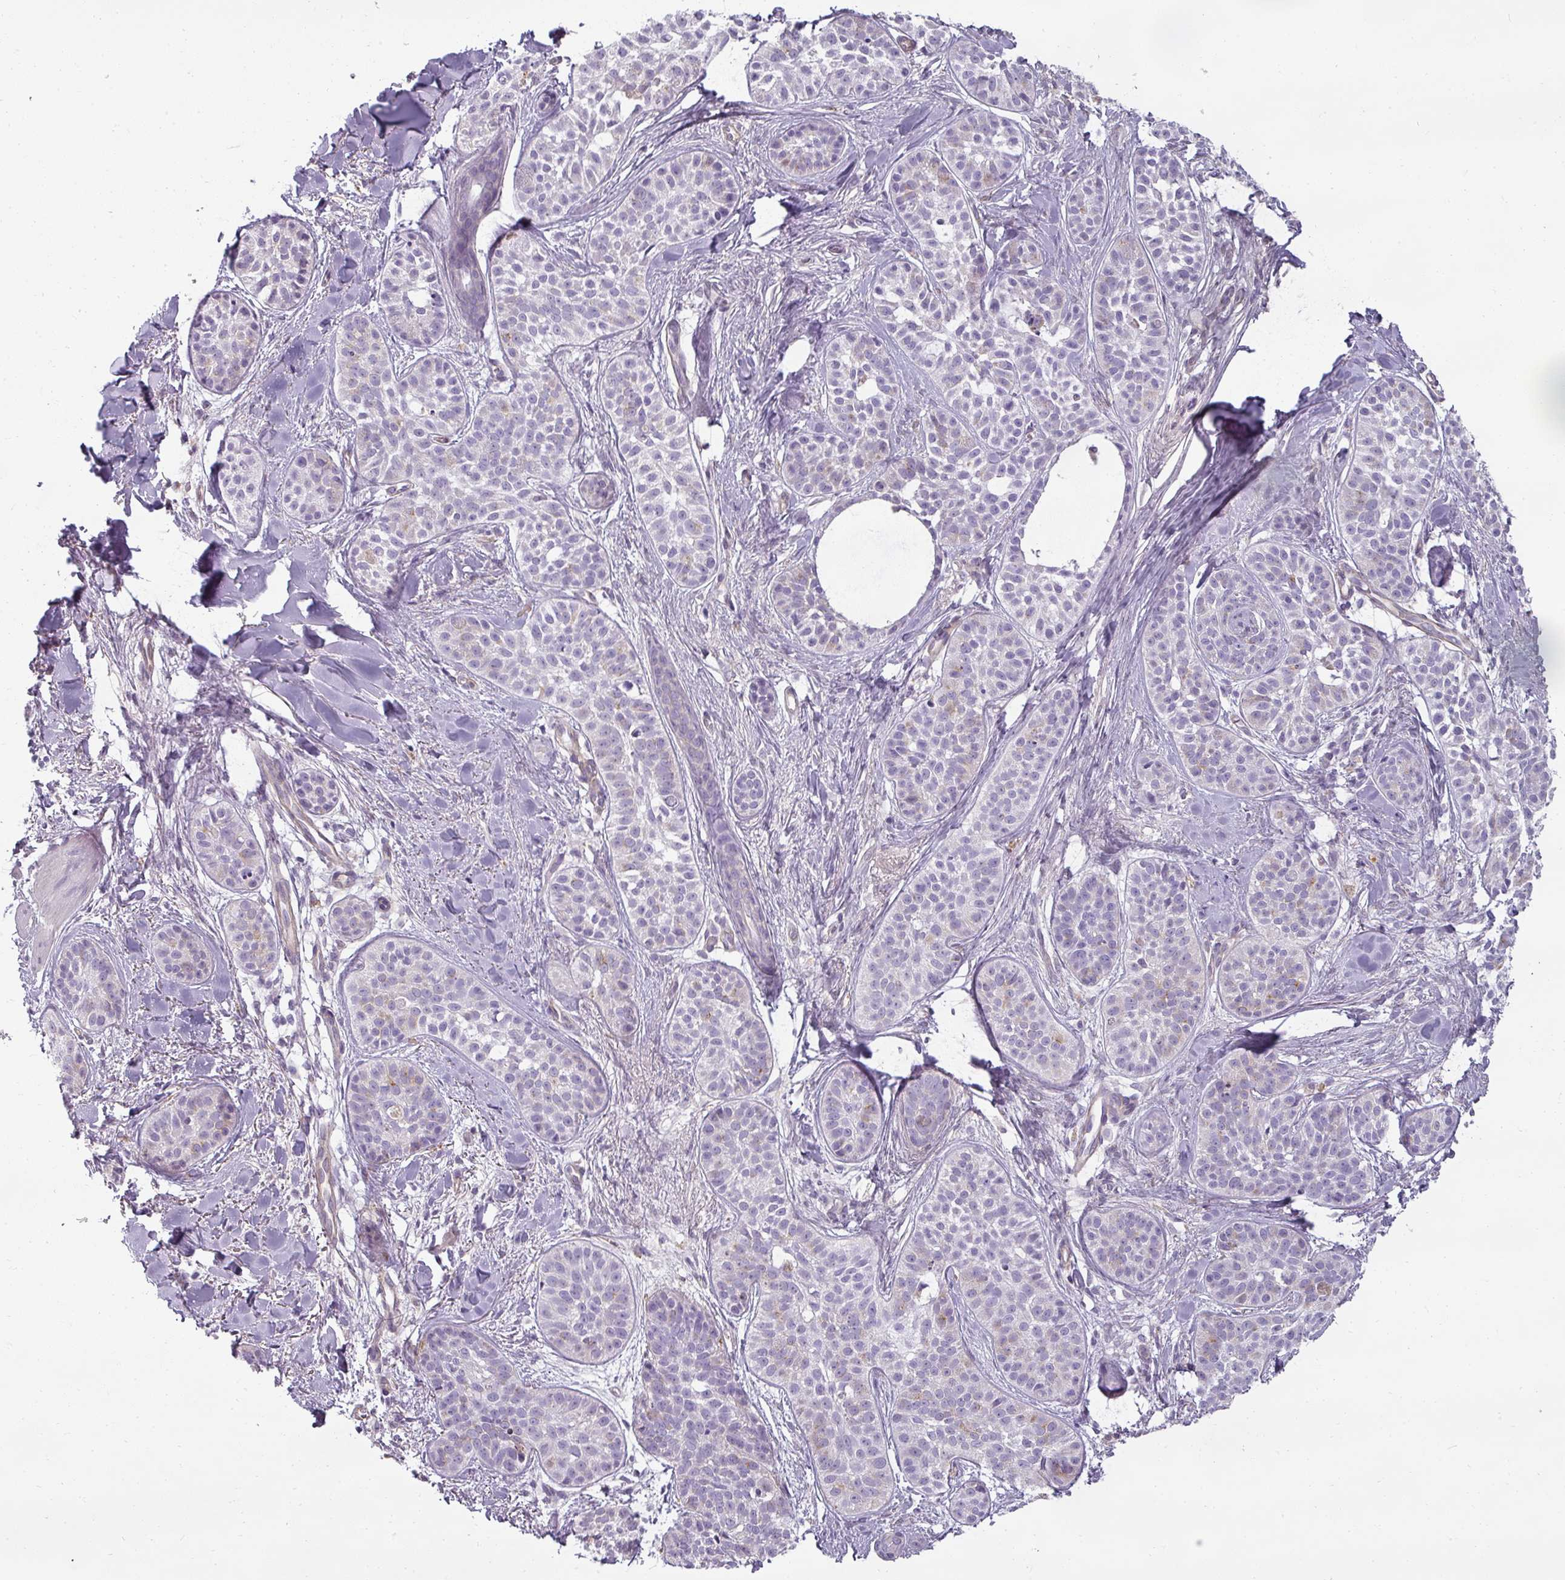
{"staining": {"intensity": "negative", "quantity": "none", "location": "none"}, "tissue": "skin cancer", "cell_type": "Tumor cells", "image_type": "cancer", "snomed": [{"axis": "morphology", "description": "Basal cell carcinoma"}, {"axis": "topography", "description": "Skin"}], "caption": "Micrograph shows no significant protein expression in tumor cells of skin cancer (basal cell carcinoma).", "gene": "ASB1", "patient": {"sex": "male", "age": 52}}